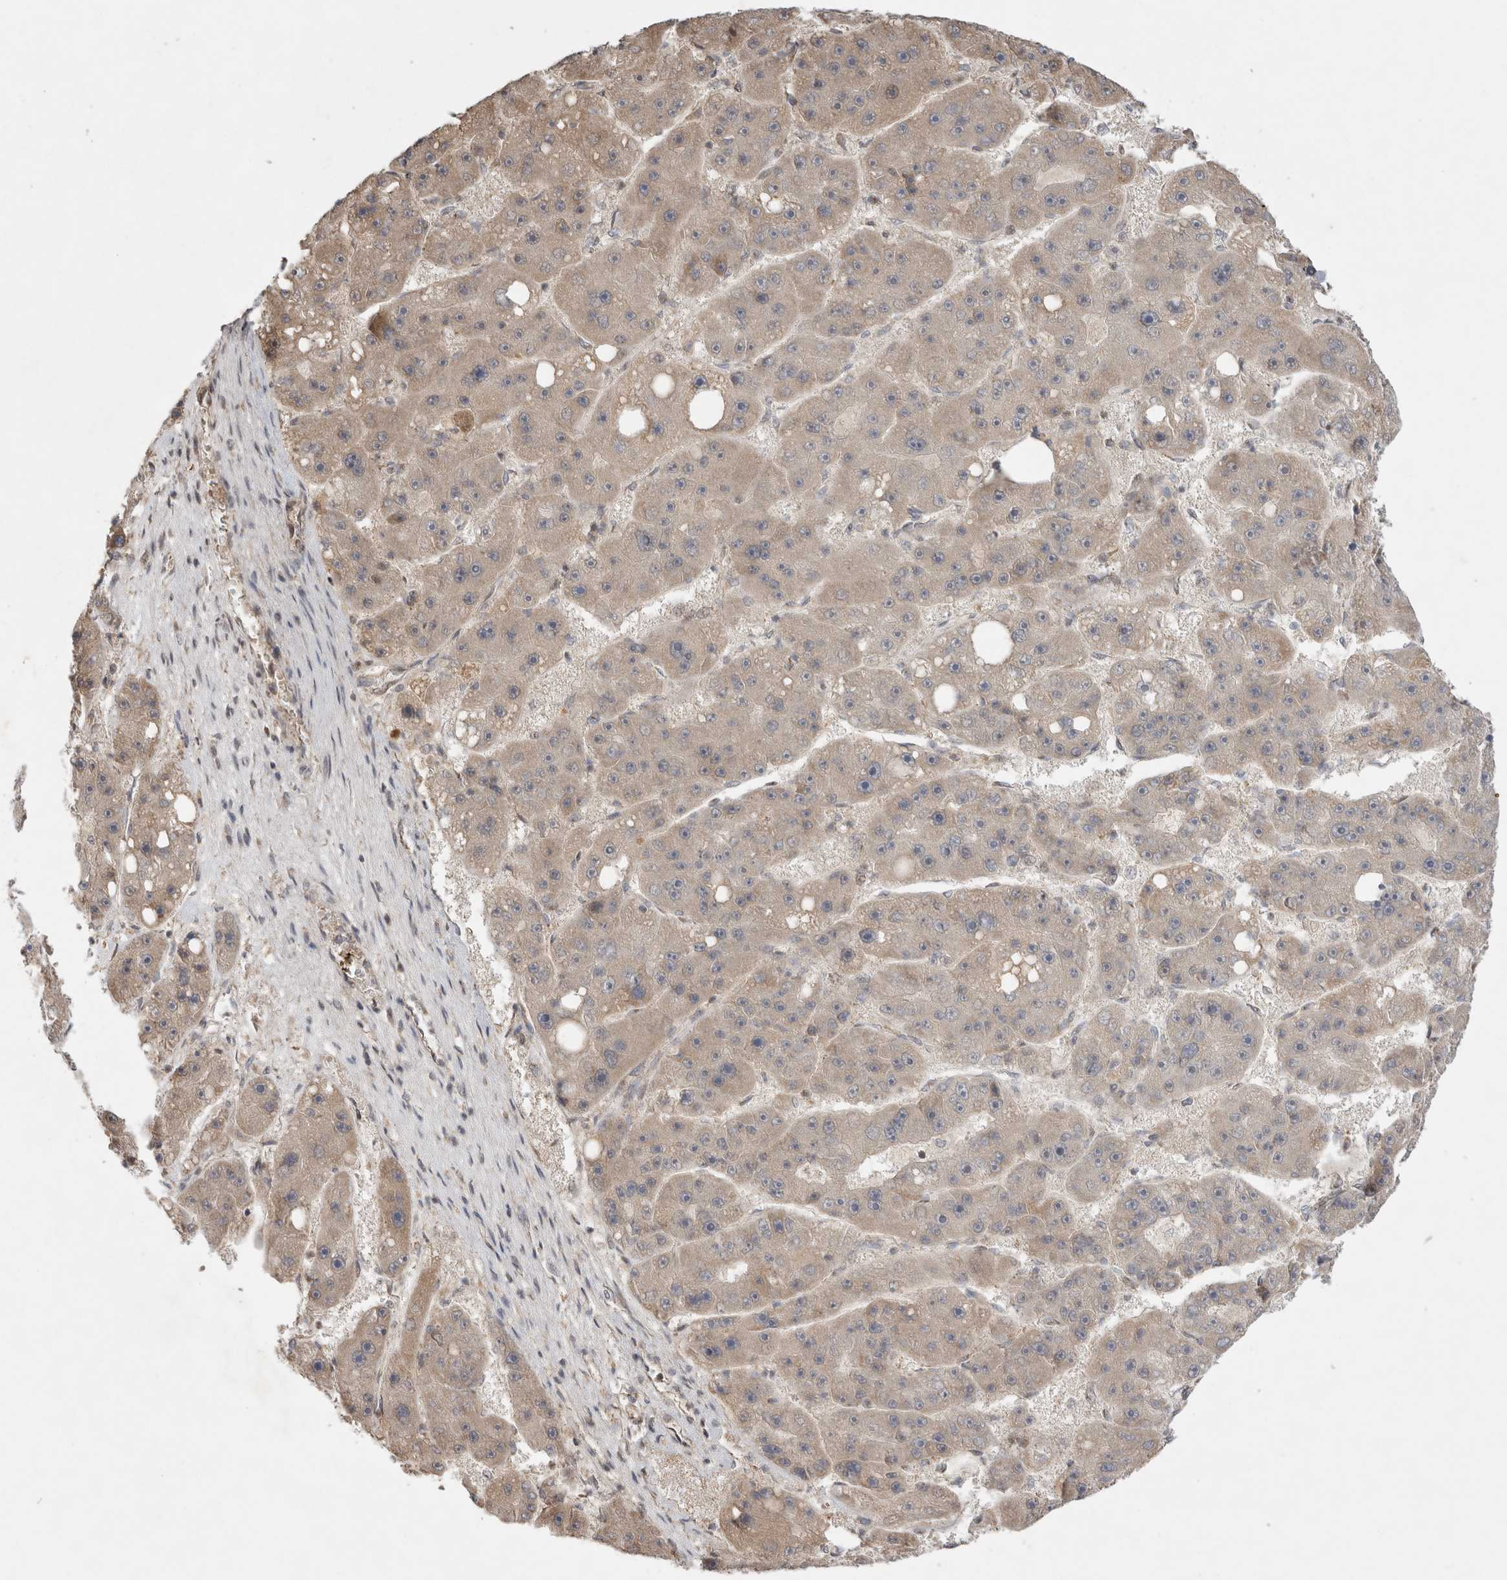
{"staining": {"intensity": "weak", "quantity": ">75%", "location": "cytoplasmic/membranous"}, "tissue": "liver cancer", "cell_type": "Tumor cells", "image_type": "cancer", "snomed": [{"axis": "morphology", "description": "Carcinoma, Hepatocellular, NOS"}, {"axis": "topography", "description": "Liver"}], "caption": "Human liver hepatocellular carcinoma stained with a brown dye shows weak cytoplasmic/membranous positive expression in about >75% of tumor cells.", "gene": "EIF2AK1", "patient": {"sex": "female", "age": 61}}